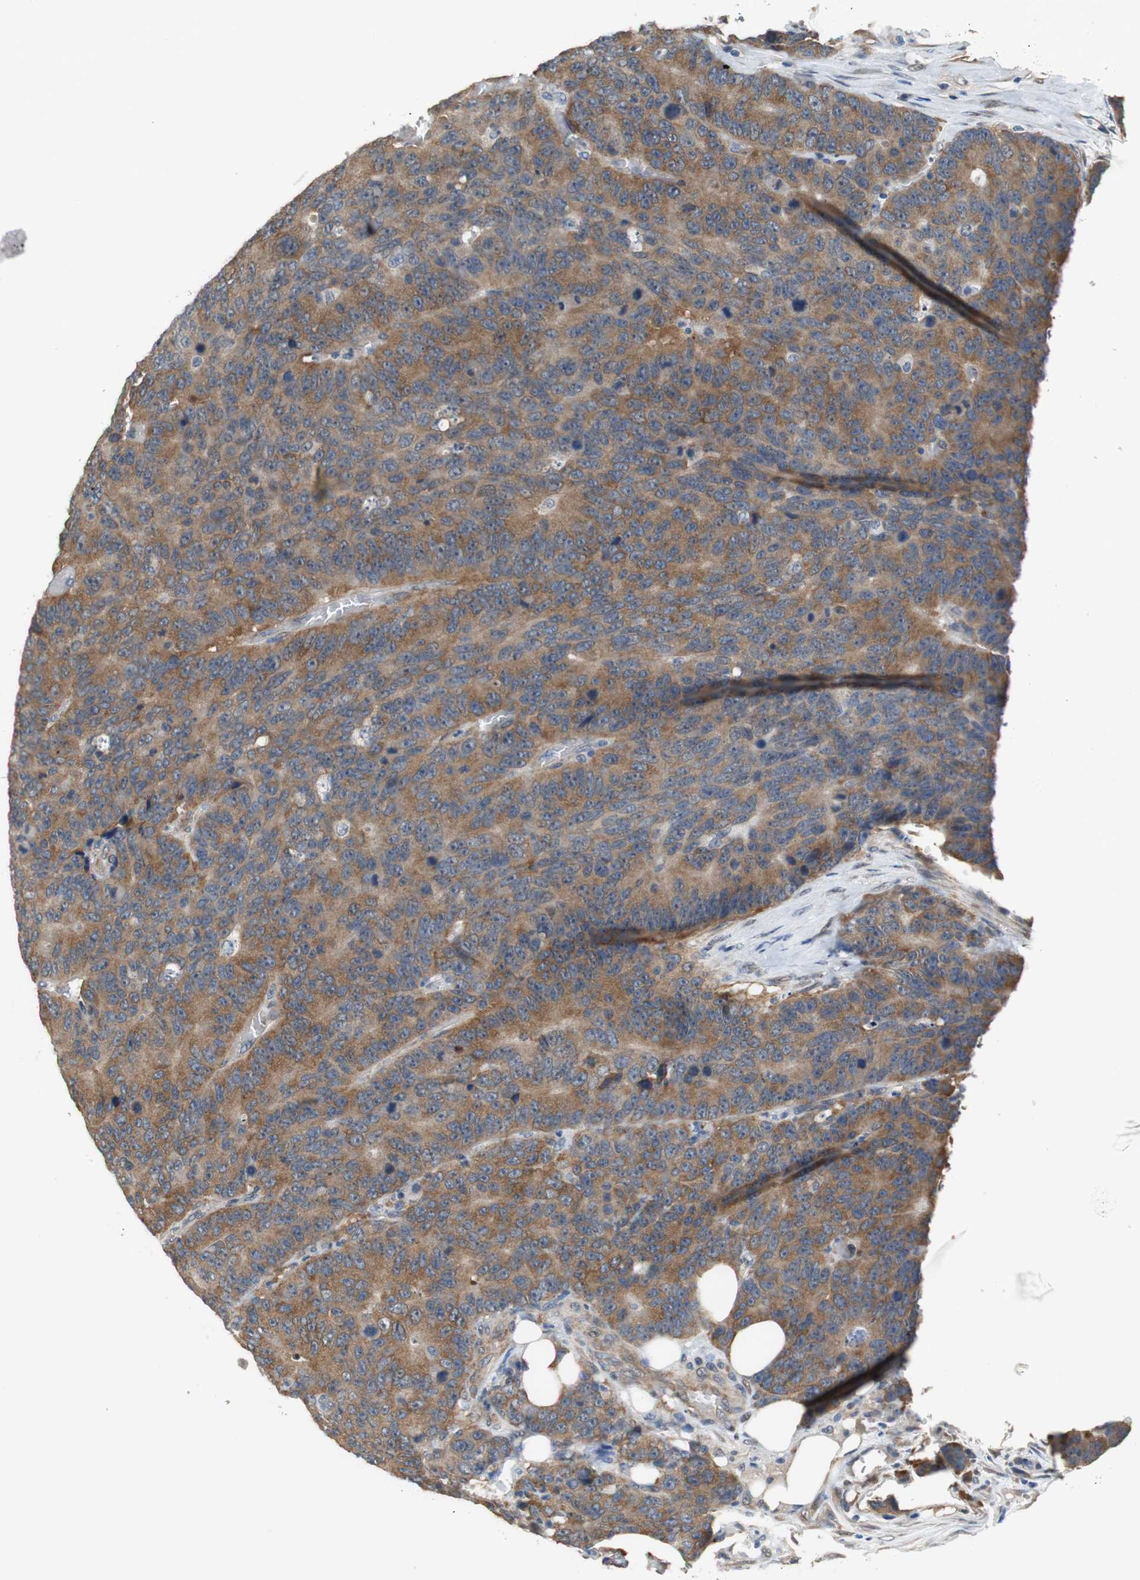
{"staining": {"intensity": "moderate", "quantity": ">75%", "location": "cytoplasmic/membranous"}, "tissue": "colorectal cancer", "cell_type": "Tumor cells", "image_type": "cancer", "snomed": [{"axis": "morphology", "description": "Adenocarcinoma, NOS"}, {"axis": "topography", "description": "Colon"}], "caption": "Immunohistochemical staining of human colorectal cancer demonstrates medium levels of moderate cytoplasmic/membranous protein staining in about >75% of tumor cells.", "gene": "UBQLN2", "patient": {"sex": "female", "age": 86}}